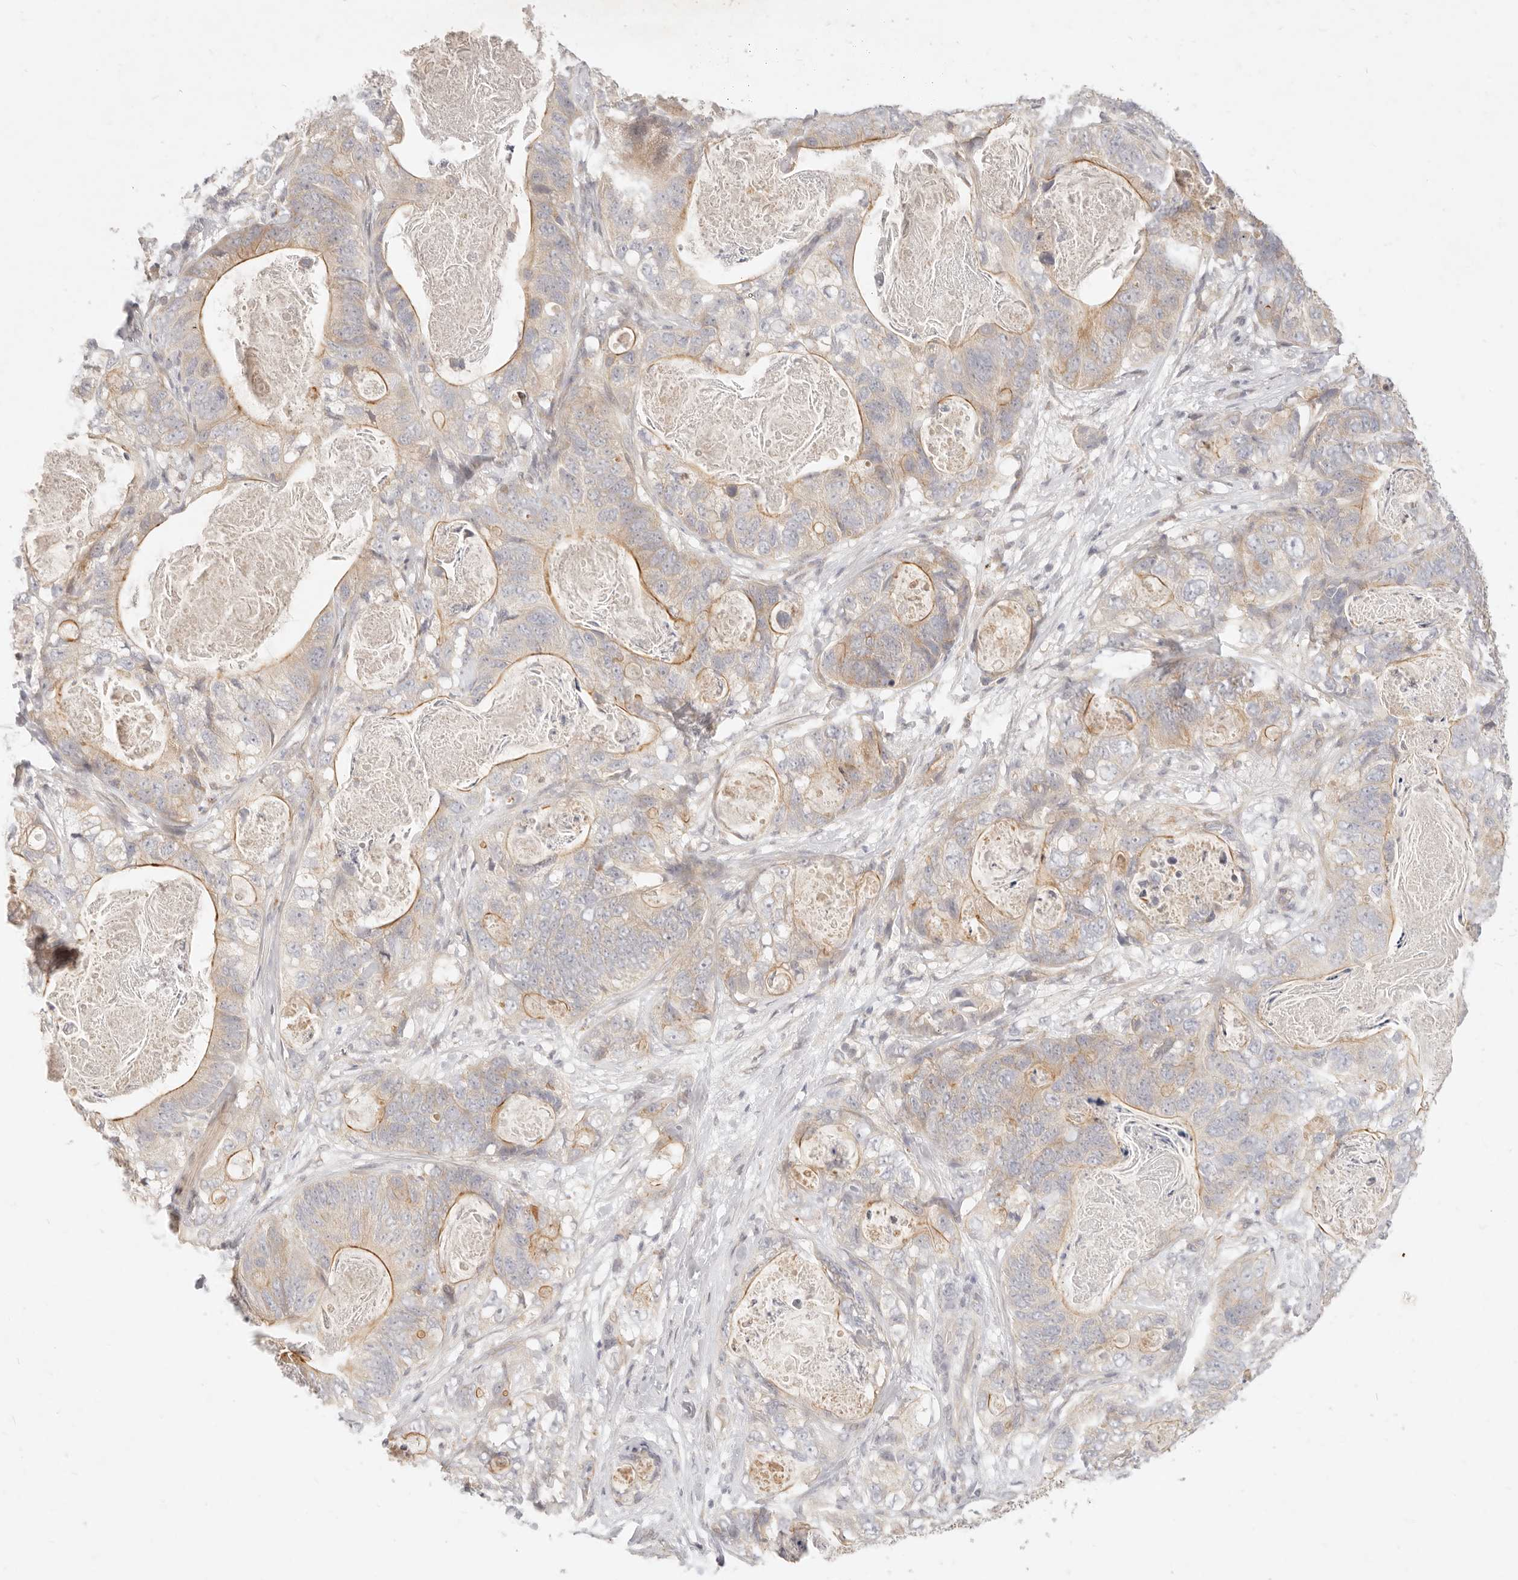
{"staining": {"intensity": "moderate", "quantity": "25%-75%", "location": "cytoplasmic/membranous"}, "tissue": "stomach cancer", "cell_type": "Tumor cells", "image_type": "cancer", "snomed": [{"axis": "morphology", "description": "Normal tissue, NOS"}, {"axis": "morphology", "description": "Adenocarcinoma, NOS"}, {"axis": "topography", "description": "Stomach"}], "caption": "A brown stain labels moderate cytoplasmic/membranous expression of a protein in human stomach cancer (adenocarcinoma) tumor cells.", "gene": "ASCL3", "patient": {"sex": "female", "age": 89}}